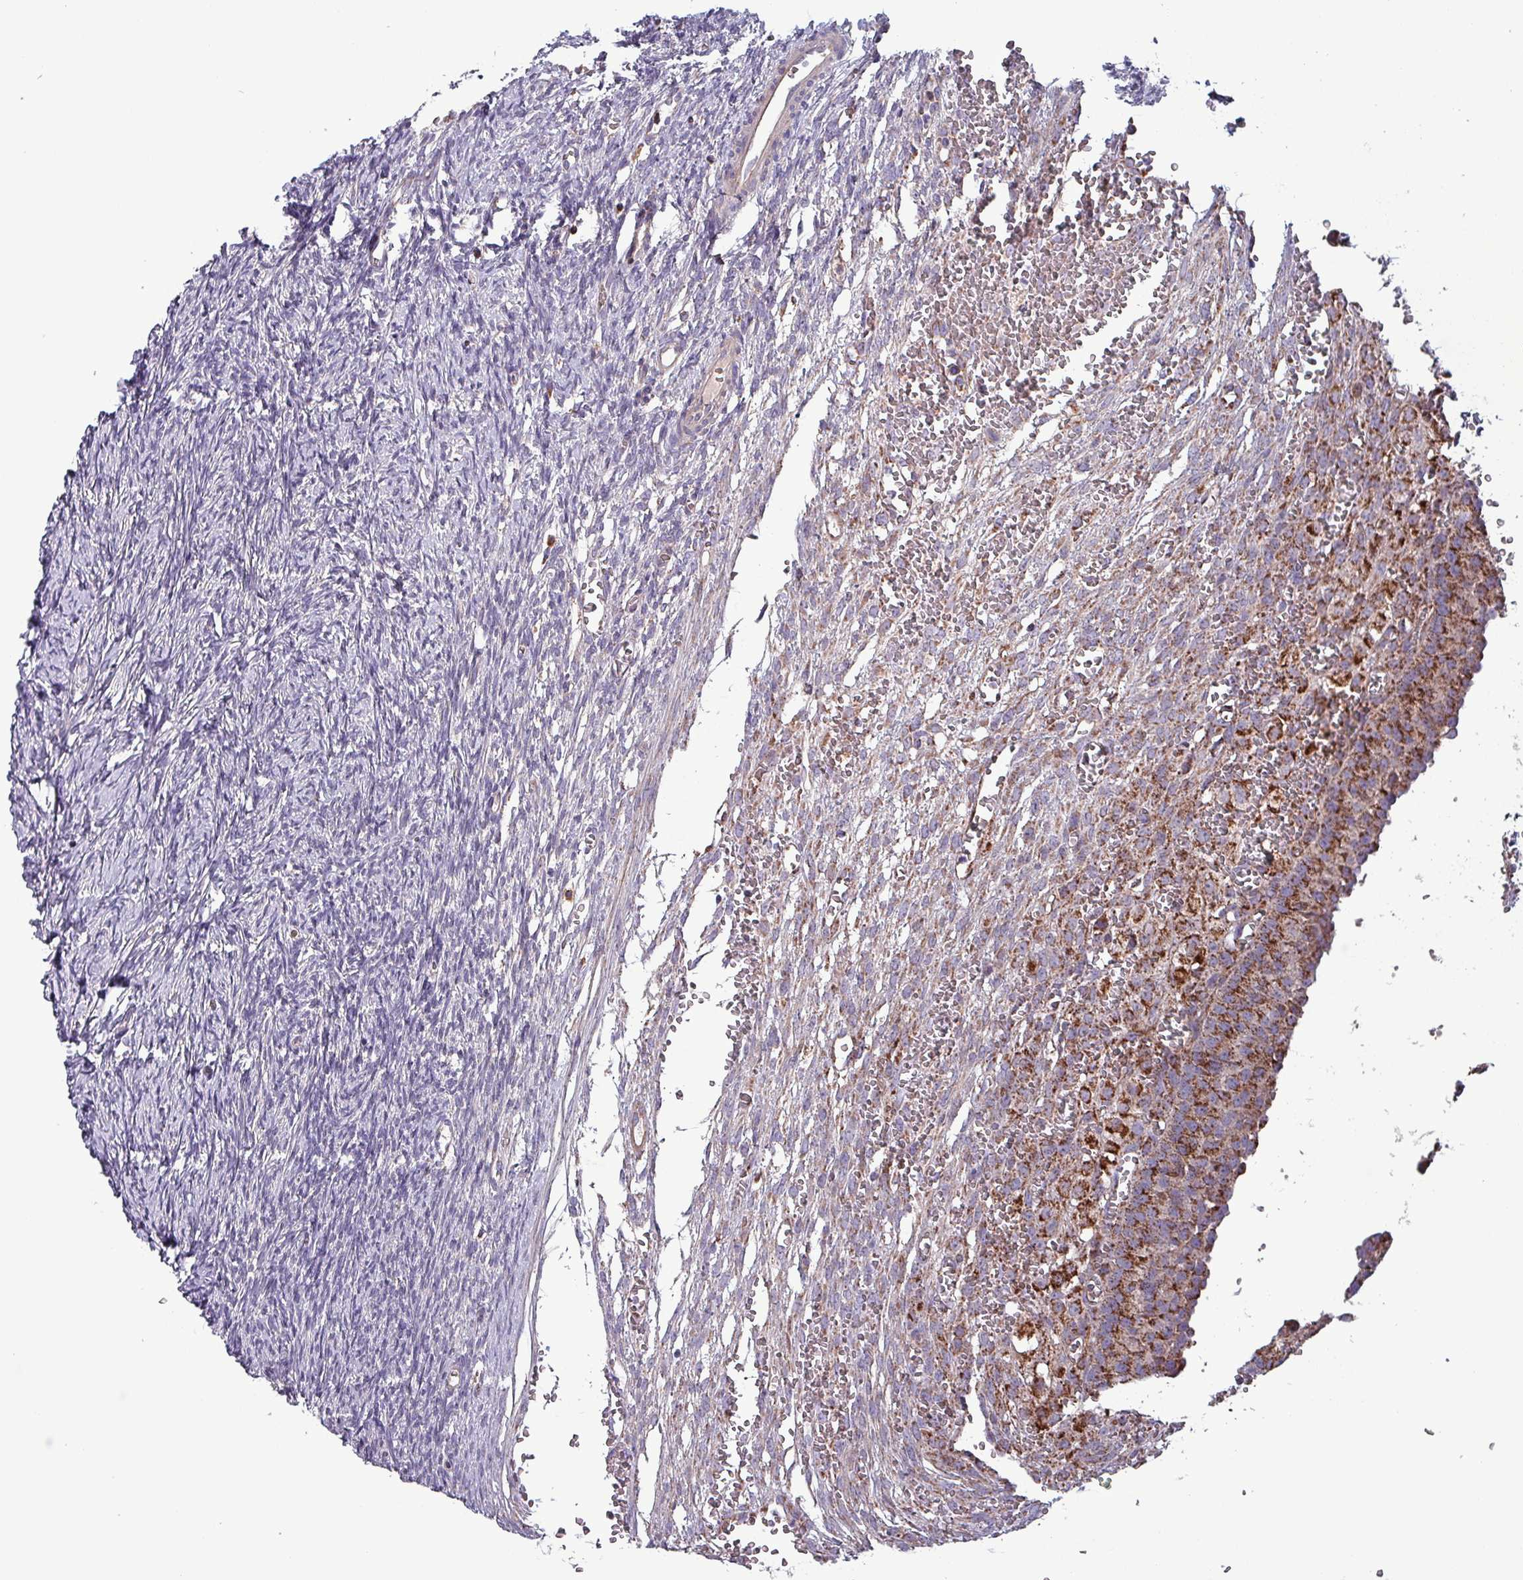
{"staining": {"intensity": "negative", "quantity": "none", "location": "none"}, "tissue": "ovary", "cell_type": "Ovarian stroma cells", "image_type": "normal", "snomed": [{"axis": "morphology", "description": "Normal tissue, NOS"}, {"axis": "topography", "description": "Ovary"}], "caption": "IHC histopathology image of normal ovary stained for a protein (brown), which reveals no staining in ovarian stroma cells.", "gene": "ZNF322", "patient": {"sex": "female", "age": 39}}